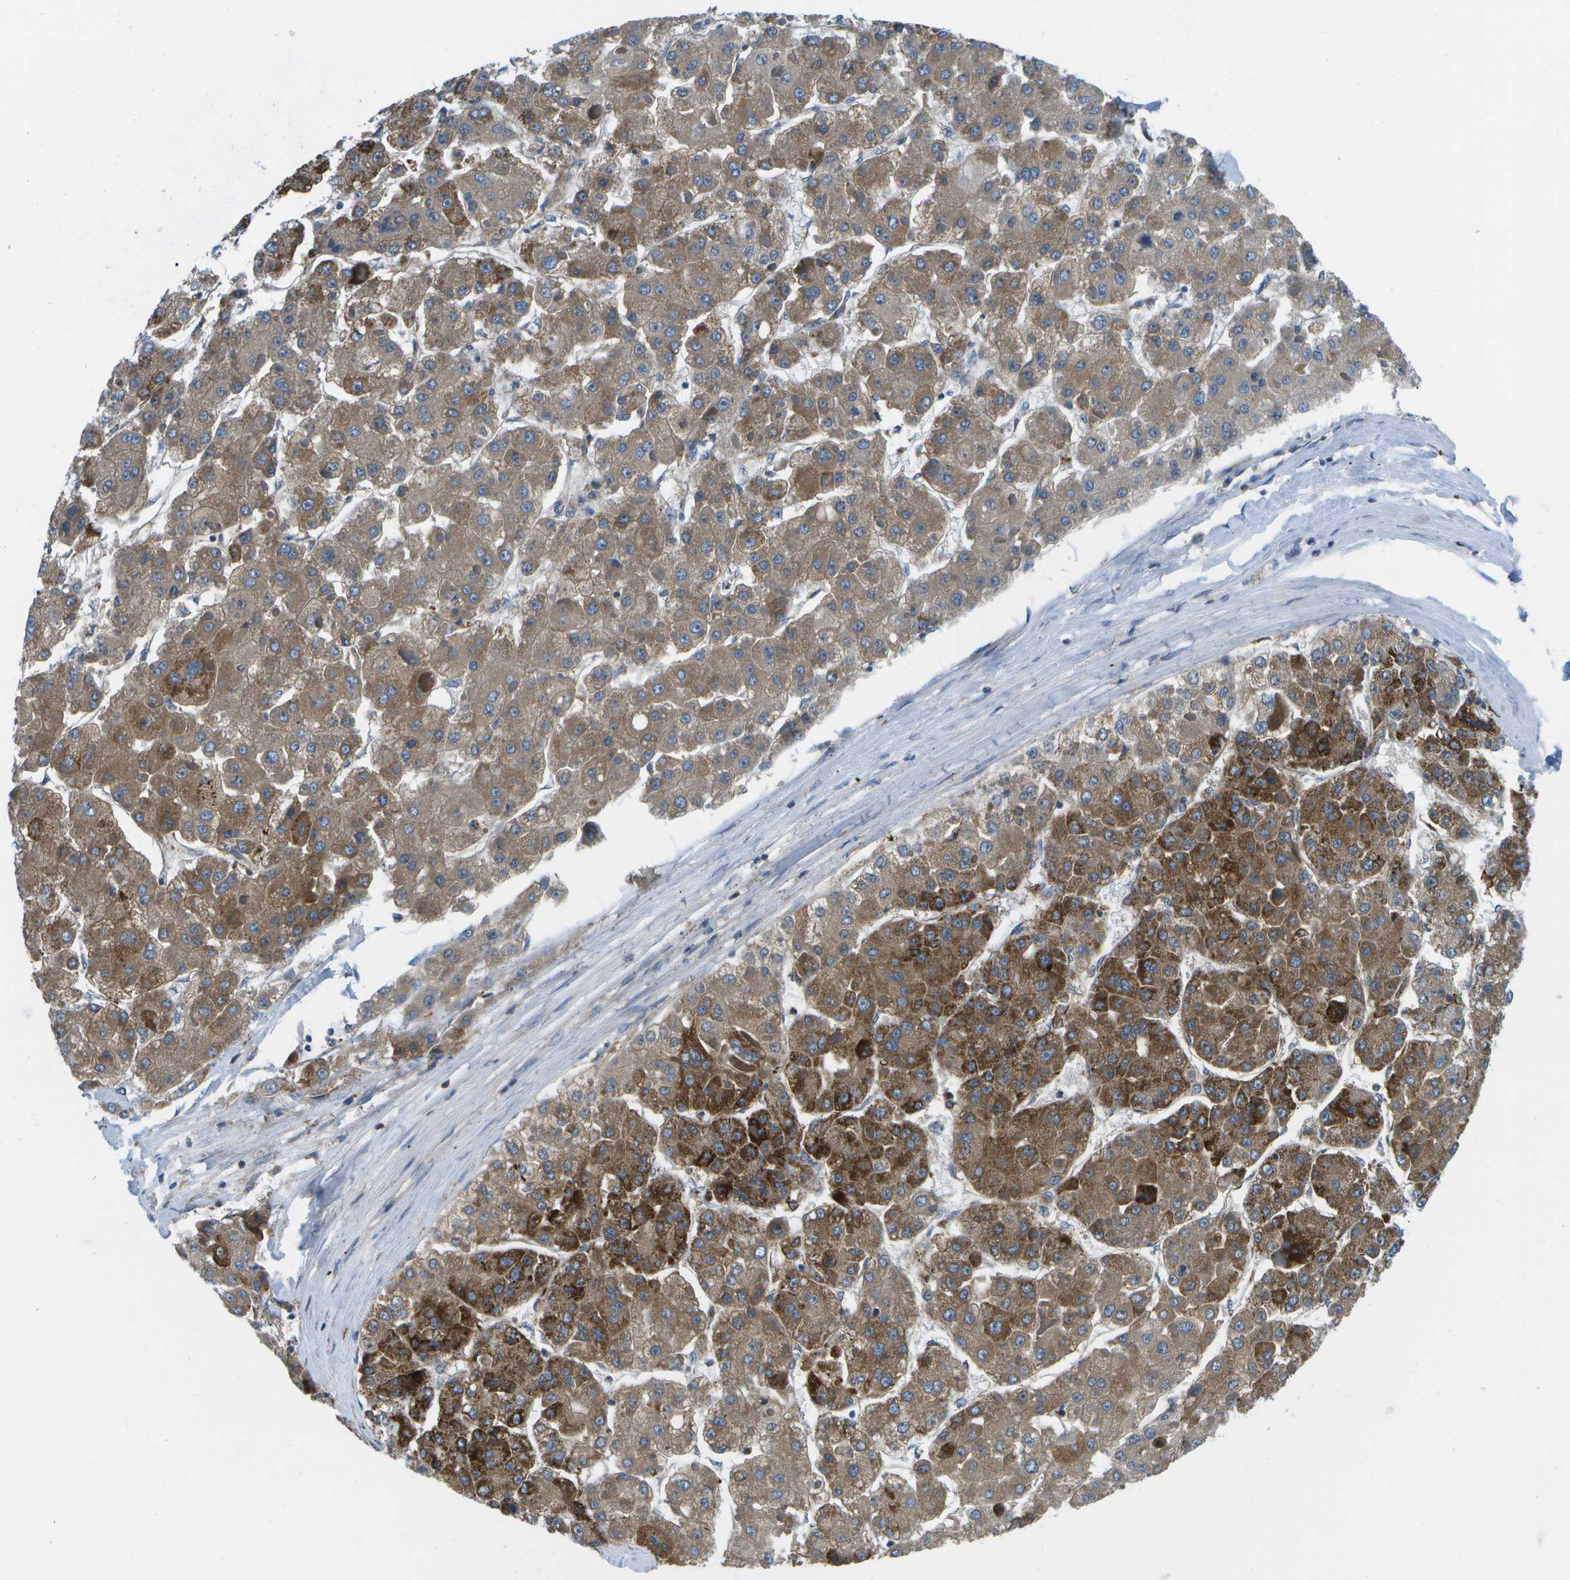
{"staining": {"intensity": "moderate", "quantity": ">75%", "location": "cytoplasmic/membranous"}, "tissue": "liver cancer", "cell_type": "Tumor cells", "image_type": "cancer", "snomed": [{"axis": "morphology", "description": "Carcinoma, Hepatocellular, NOS"}, {"axis": "topography", "description": "Liver"}], "caption": "The histopathology image demonstrates a brown stain indicating the presence of a protein in the cytoplasmic/membranous of tumor cells in liver hepatocellular carcinoma.", "gene": "GDF5", "patient": {"sex": "female", "age": 73}}